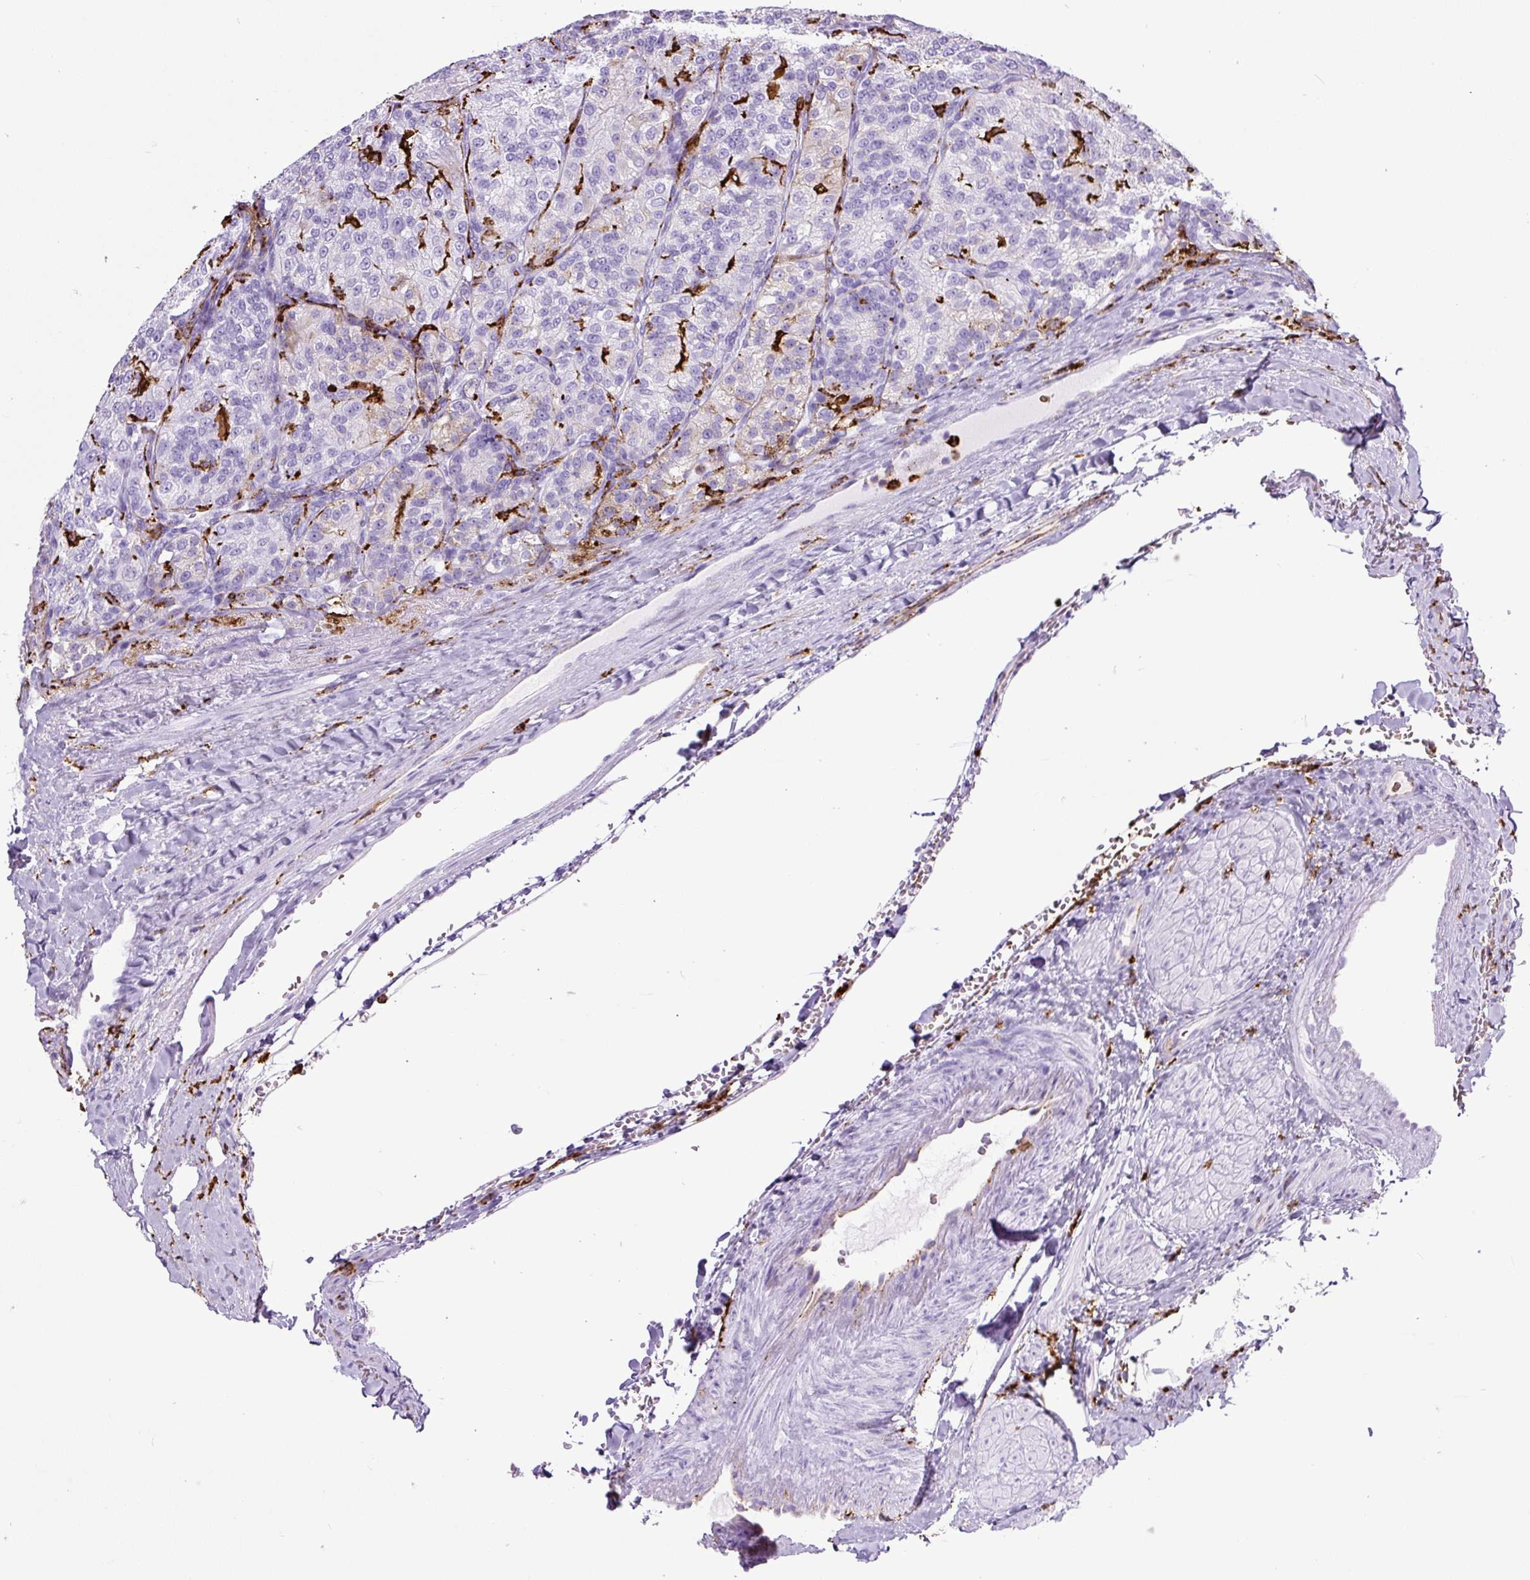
{"staining": {"intensity": "negative", "quantity": "none", "location": "none"}, "tissue": "renal cancer", "cell_type": "Tumor cells", "image_type": "cancer", "snomed": [{"axis": "morphology", "description": "Adenocarcinoma, NOS"}, {"axis": "topography", "description": "Kidney"}], "caption": "The micrograph demonstrates no staining of tumor cells in renal adenocarcinoma.", "gene": "HLA-DRA", "patient": {"sex": "female", "age": 63}}